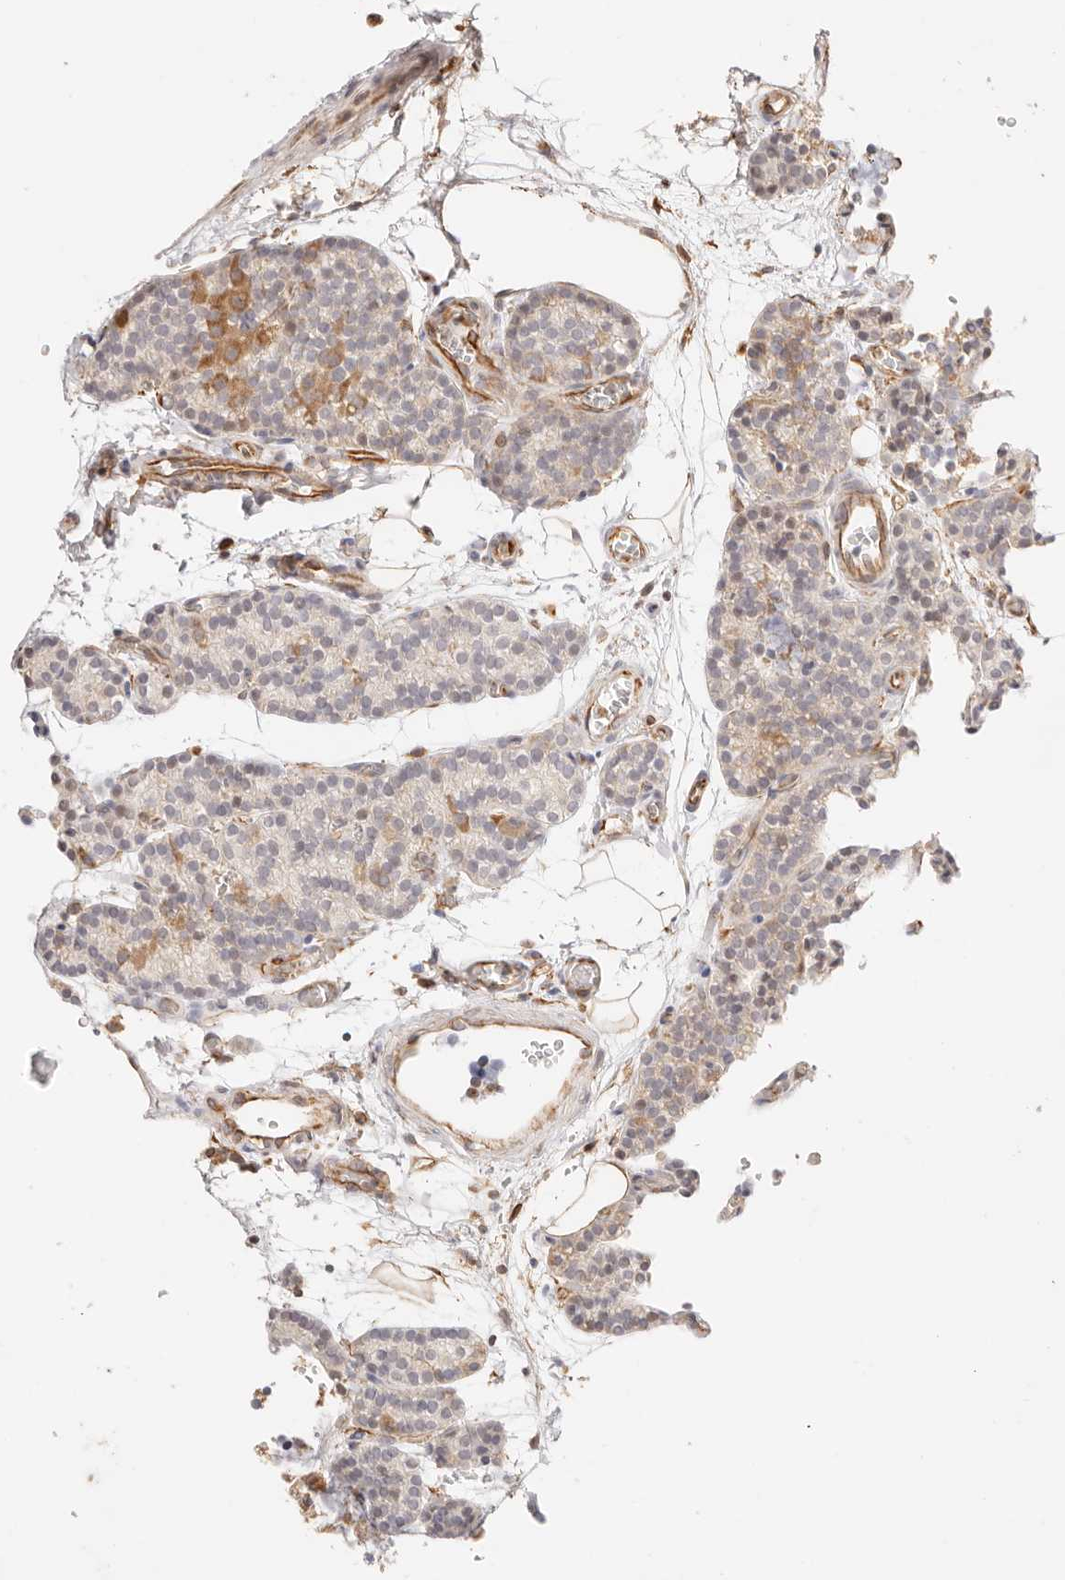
{"staining": {"intensity": "moderate", "quantity": "<25%", "location": "cytoplasmic/membranous"}, "tissue": "parathyroid gland", "cell_type": "Glandular cells", "image_type": "normal", "snomed": [{"axis": "morphology", "description": "Normal tissue, NOS"}, {"axis": "topography", "description": "Parathyroid gland"}], "caption": "Protein staining shows moderate cytoplasmic/membranous positivity in about <25% of glandular cells in benign parathyroid gland. (Brightfield microscopy of DAB IHC at high magnification).", "gene": "ZC3H11A", "patient": {"sex": "female", "age": 64}}